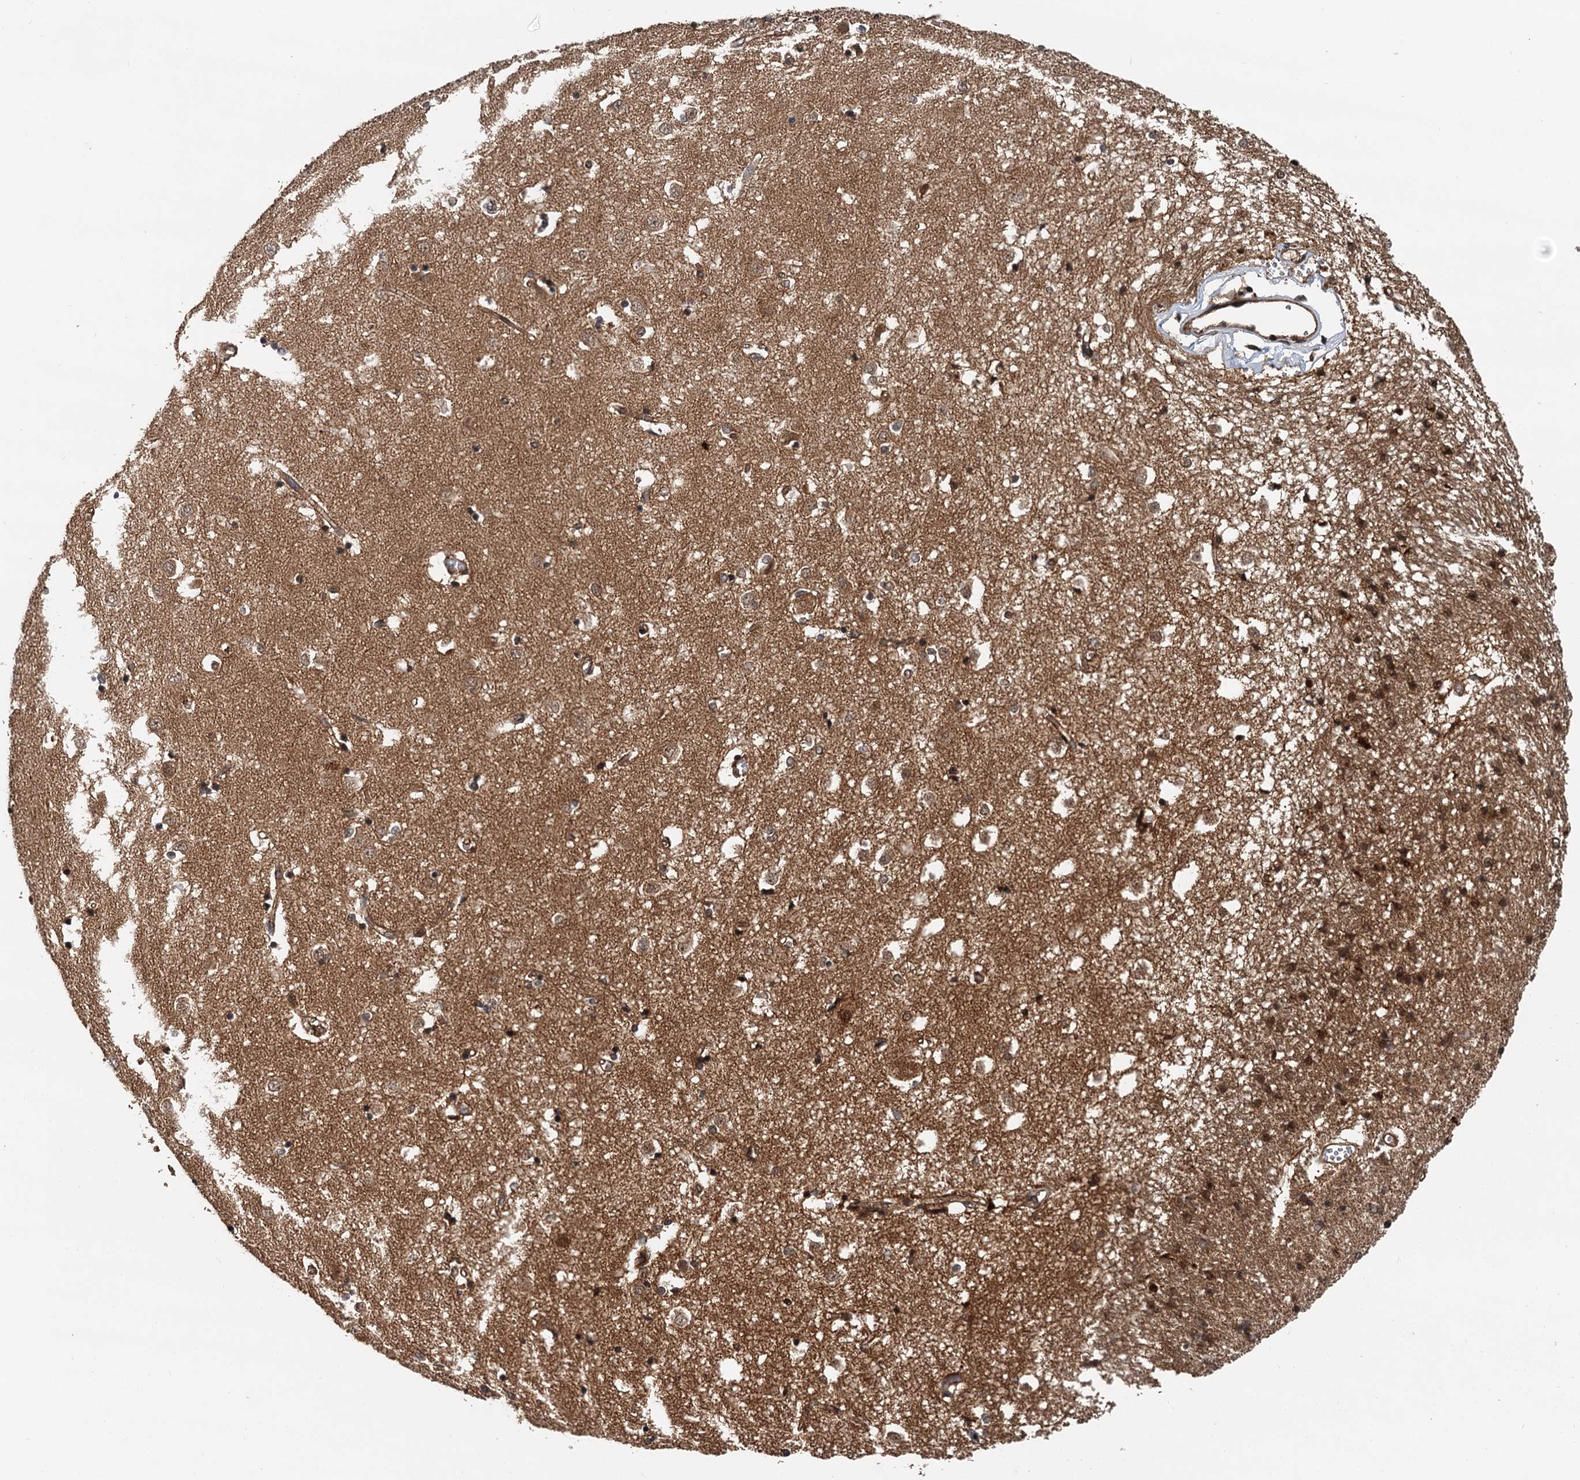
{"staining": {"intensity": "moderate", "quantity": "25%-75%", "location": "cytoplasmic/membranous"}, "tissue": "caudate", "cell_type": "Glial cells", "image_type": "normal", "snomed": [{"axis": "morphology", "description": "Normal tissue, NOS"}, {"axis": "topography", "description": "Lateral ventricle wall"}], "caption": "A high-resolution photomicrograph shows immunohistochemistry staining of benign caudate, which exhibits moderate cytoplasmic/membranous staining in approximately 25%-75% of glial cells.", "gene": "STUB1", "patient": {"sex": "male", "age": 45}}